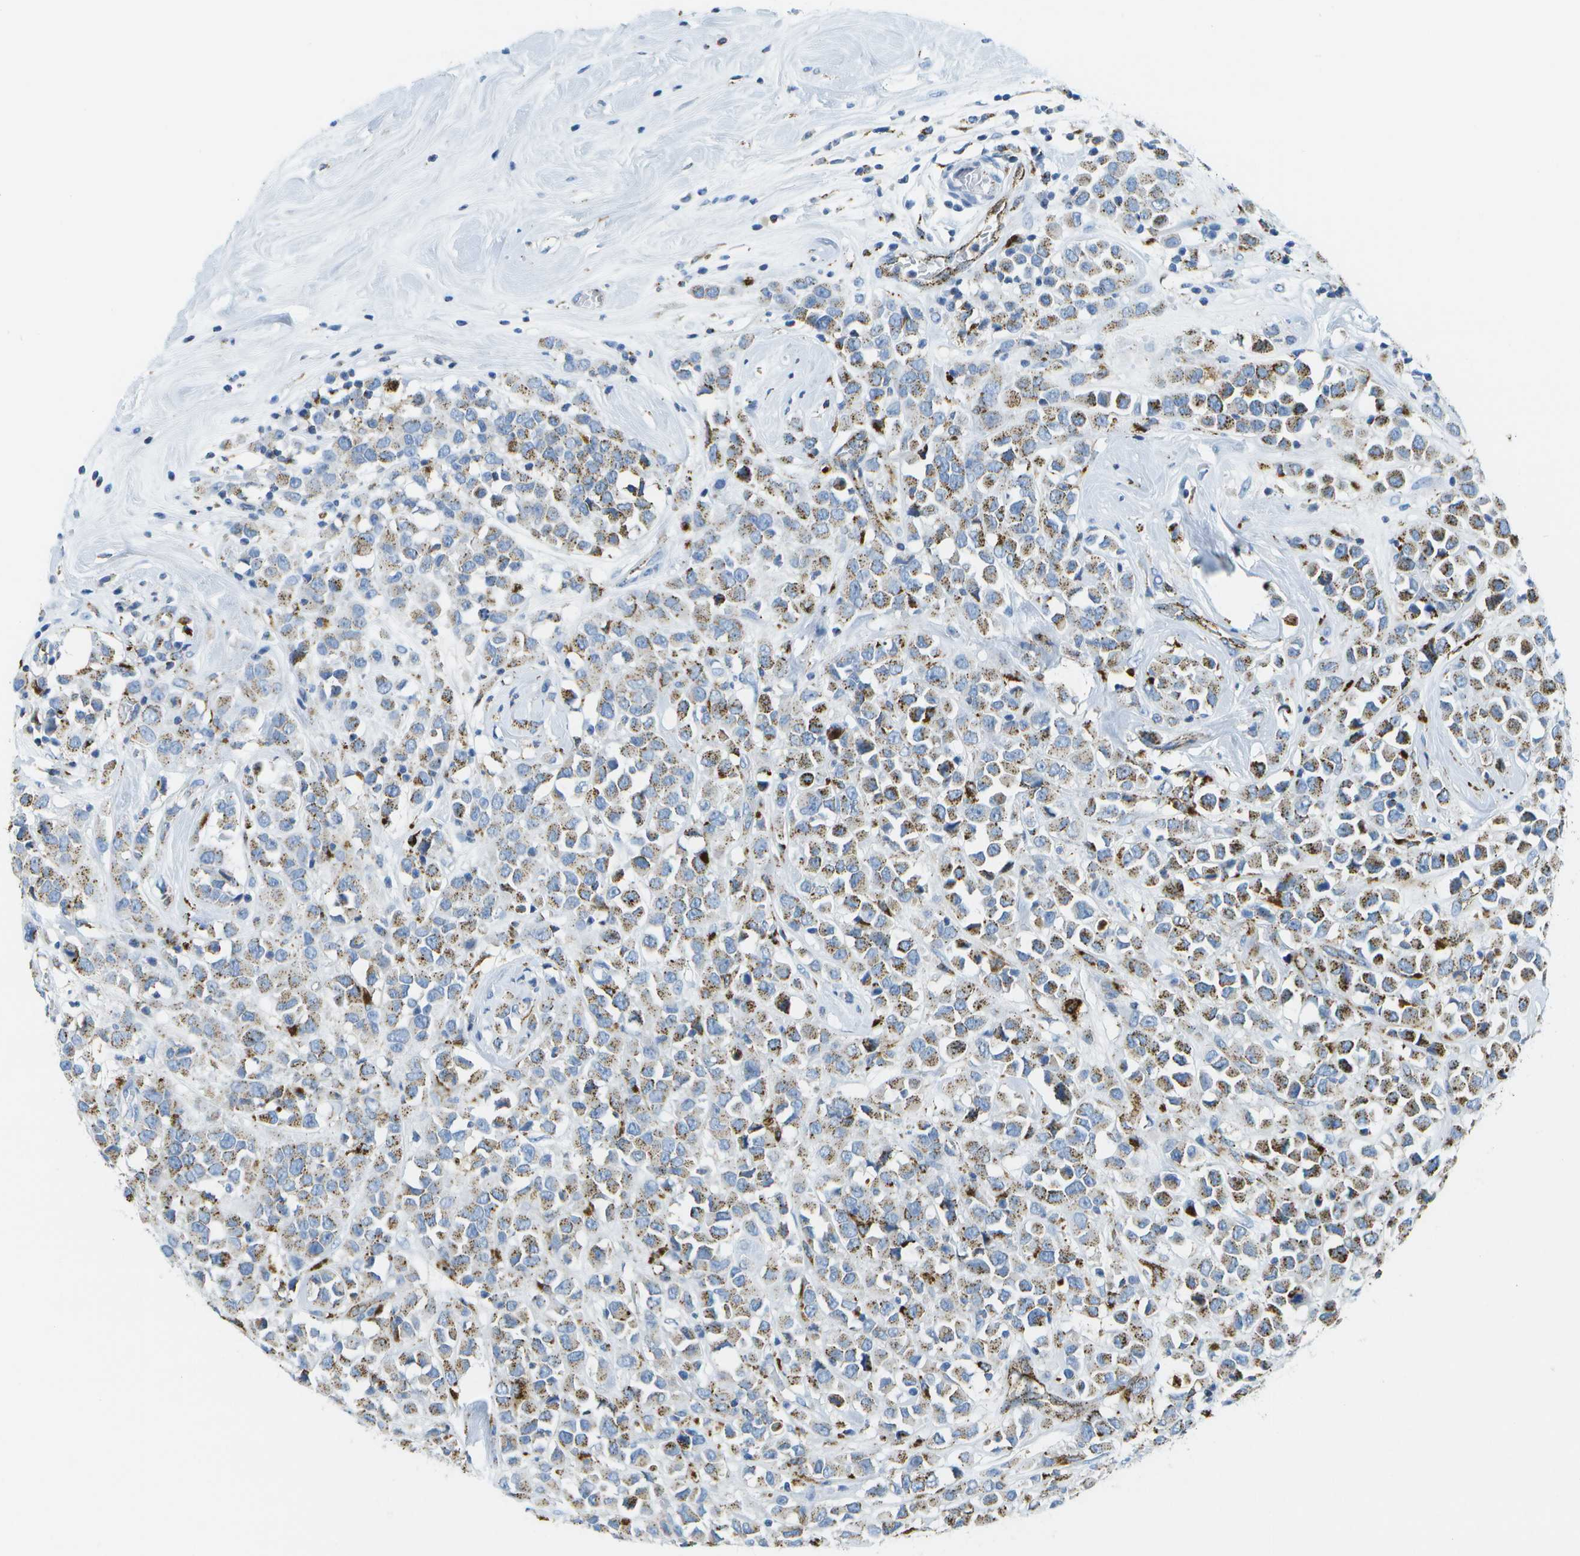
{"staining": {"intensity": "moderate", "quantity": ">75%", "location": "cytoplasmic/membranous"}, "tissue": "breast cancer", "cell_type": "Tumor cells", "image_type": "cancer", "snomed": [{"axis": "morphology", "description": "Duct carcinoma"}, {"axis": "topography", "description": "Breast"}], "caption": "Protein expression analysis of human breast cancer (intraductal carcinoma) reveals moderate cytoplasmic/membranous staining in about >75% of tumor cells. The protein is shown in brown color, while the nuclei are stained blue.", "gene": "PRCP", "patient": {"sex": "female", "age": 61}}